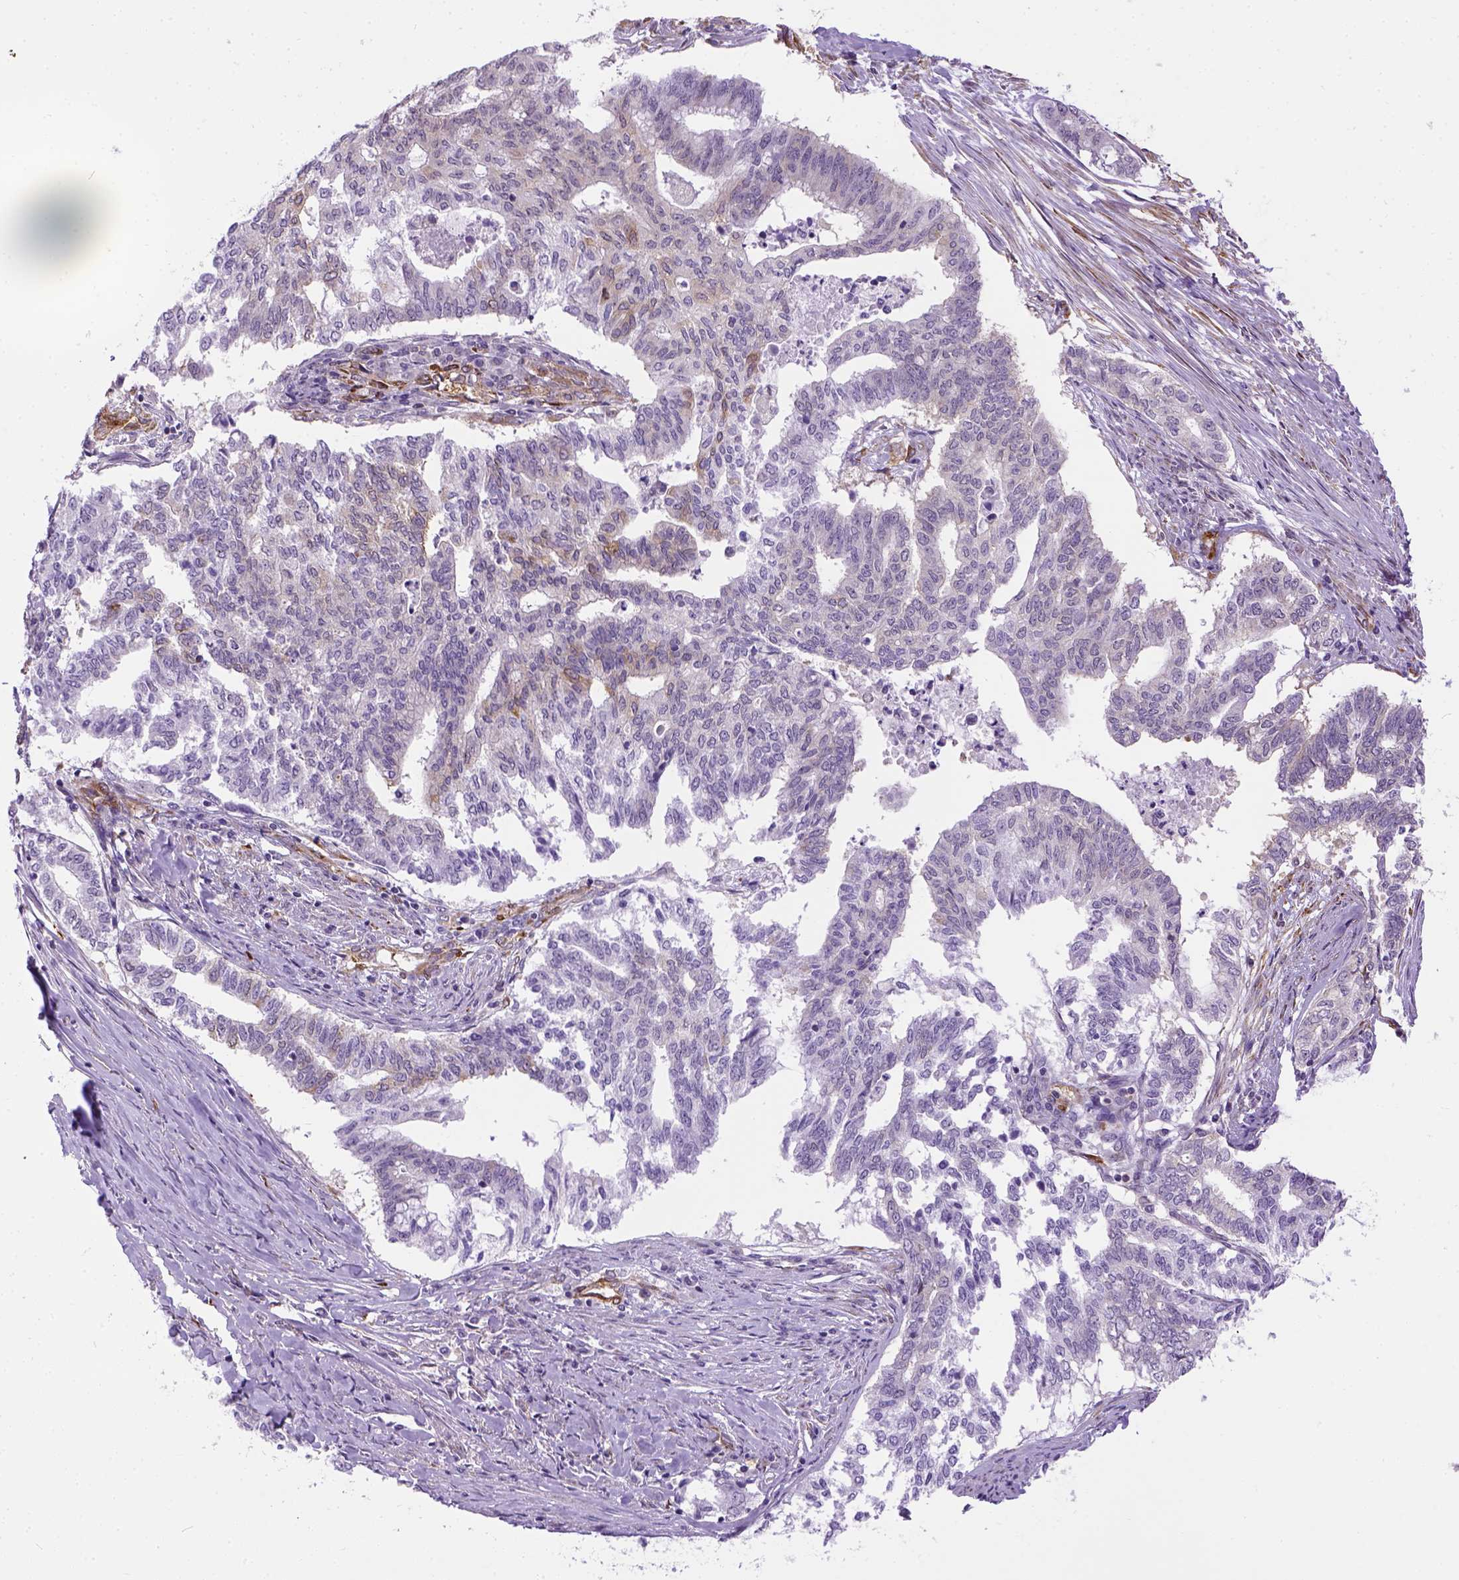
{"staining": {"intensity": "negative", "quantity": "none", "location": "none"}, "tissue": "endometrial cancer", "cell_type": "Tumor cells", "image_type": "cancer", "snomed": [{"axis": "morphology", "description": "Adenocarcinoma, NOS"}, {"axis": "topography", "description": "Endometrium"}], "caption": "This is an immunohistochemistry (IHC) photomicrograph of human endometrial adenocarcinoma. There is no positivity in tumor cells.", "gene": "KAZN", "patient": {"sex": "female", "age": 79}}